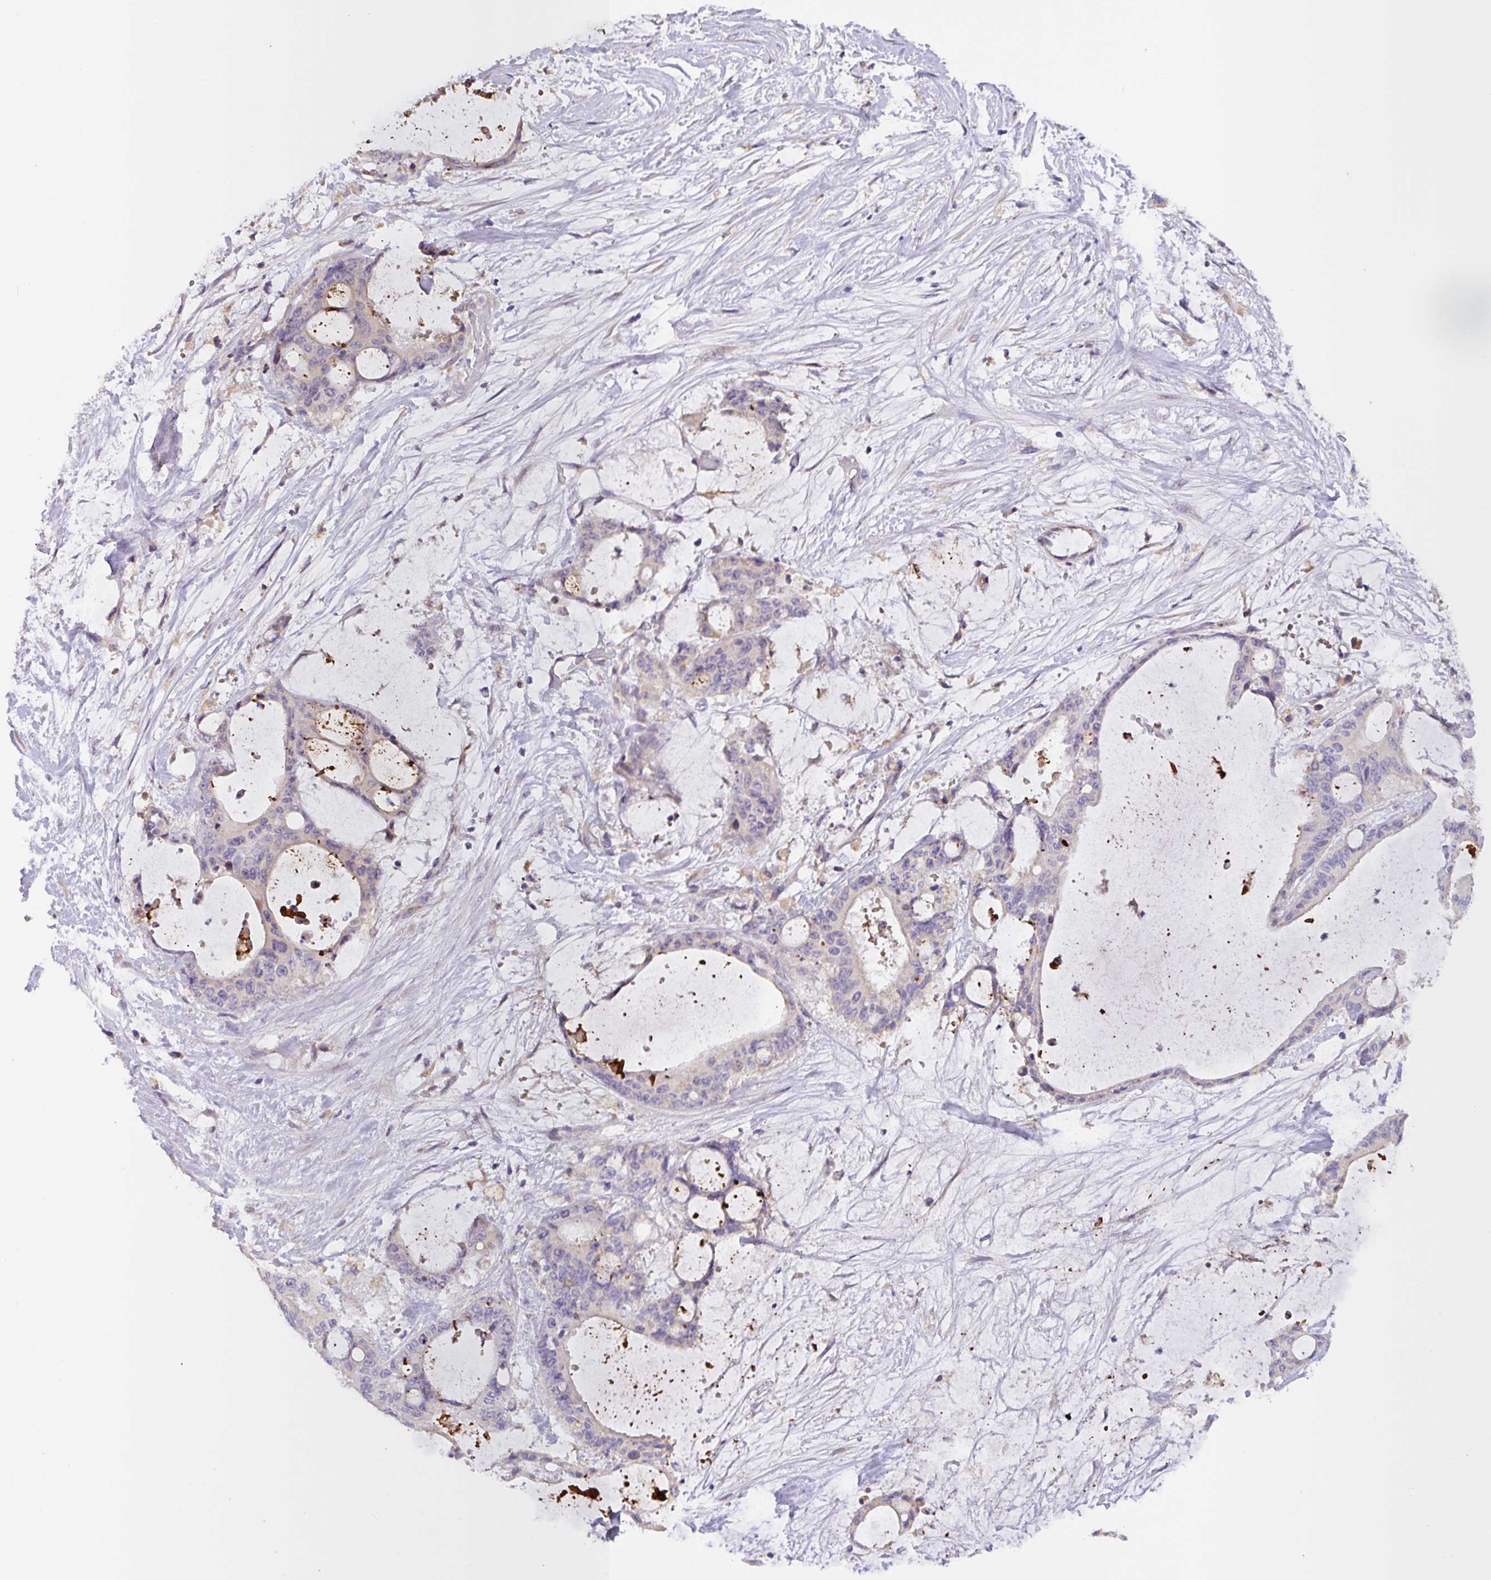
{"staining": {"intensity": "negative", "quantity": "none", "location": "none"}, "tissue": "liver cancer", "cell_type": "Tumor cells", "image_type": "cancer", "snomed": [{"axis": "morphology", "description": "Normal tissue, NOS"}, {"axis": "morphology", "description": "Cholangiocarcinoma"}, {"axis": "topography", "description": "Liver"}, {"axis": "topography", "description": "Peripheral nerve tissue"}], "caption": "Immunohistochemical staining of human cholangiocarcinoma (liver) displays no significant staining in tumor cells.", "gene": "SFTPB", "patient": {"sex": "female", "age": 73}}